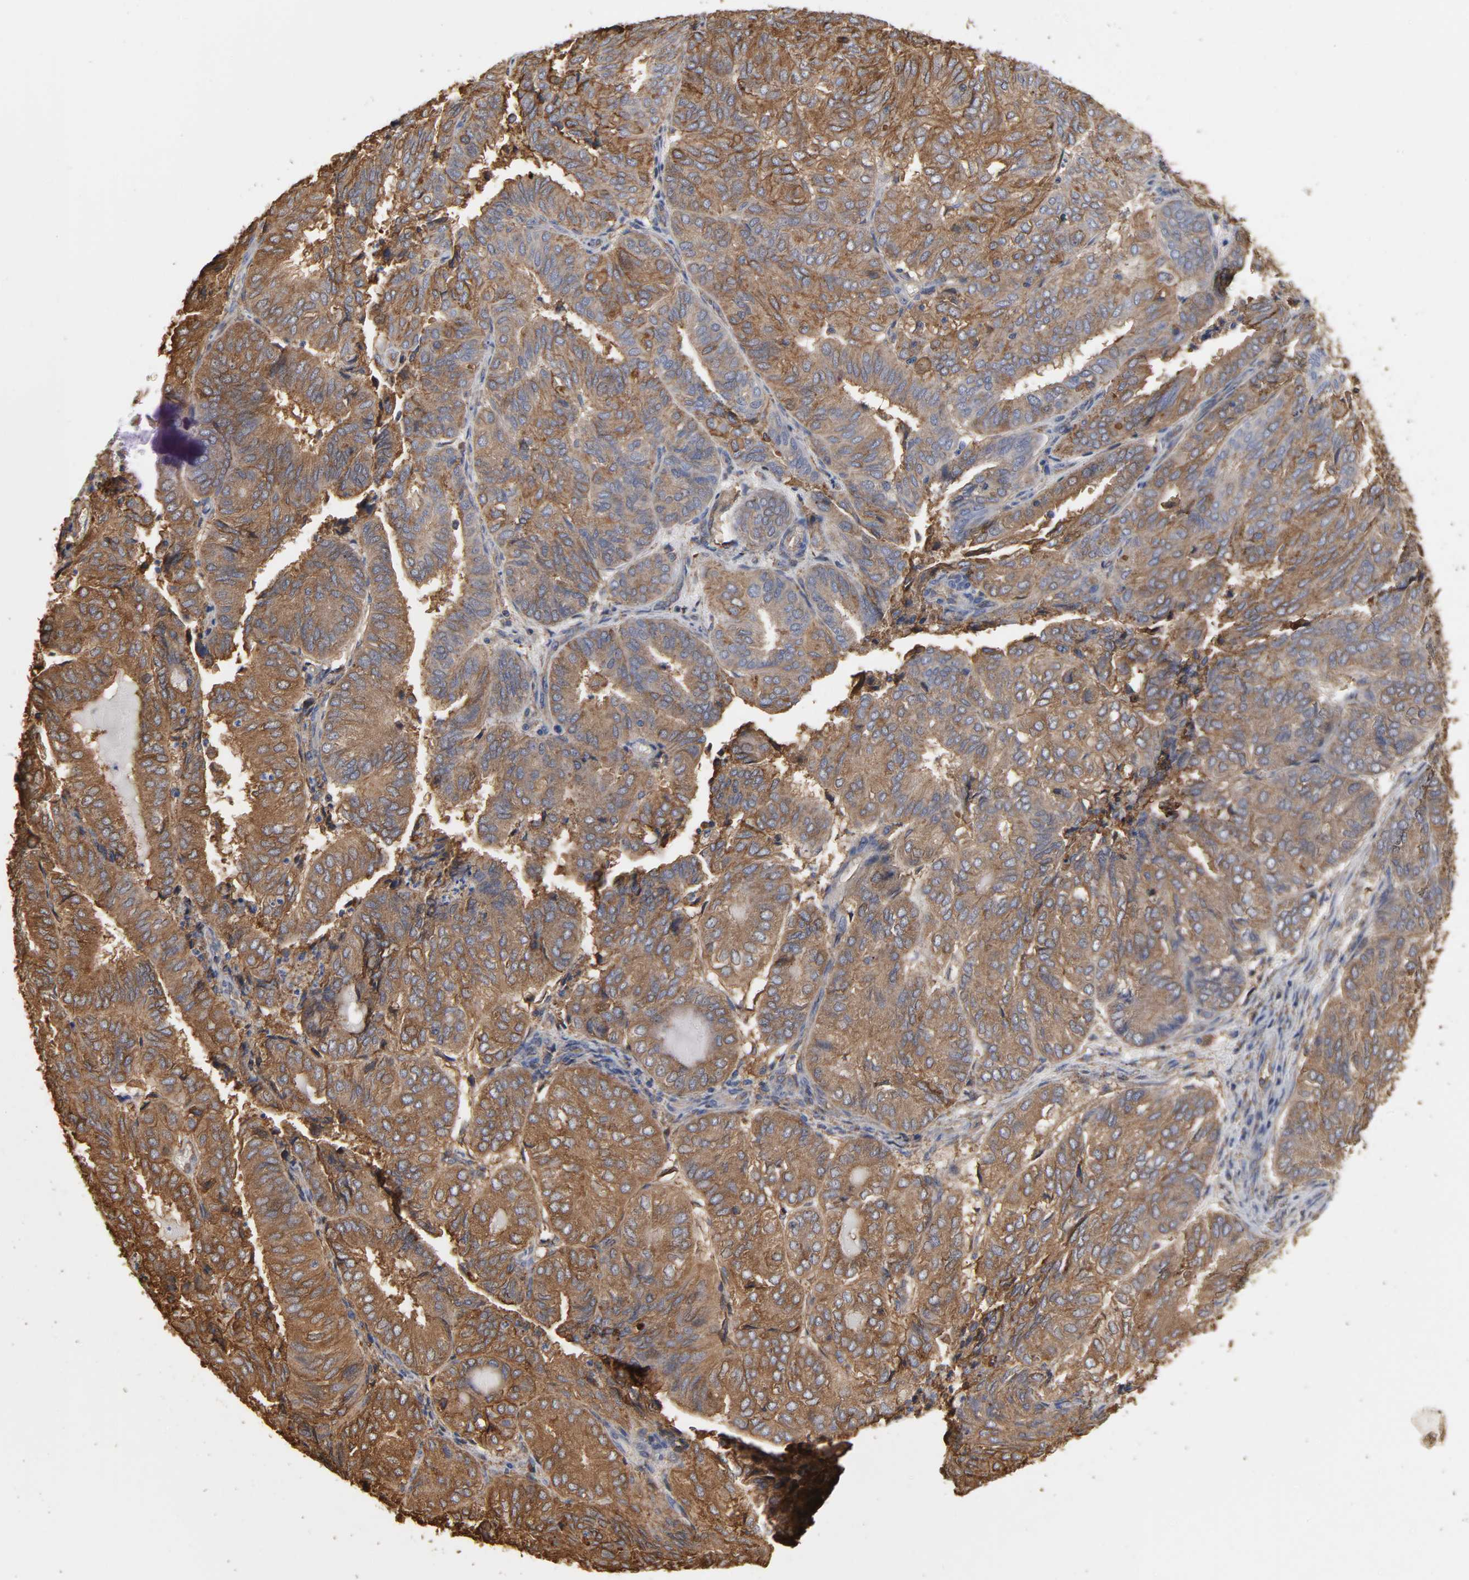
{"staining": {"intensity": "moderate", "quantity": ">75%", "location": "cytoplasmic/membranous"}, "tissue": "endometrial cancer", "cell_type": "Tumor cells", "image_type": "cancer", "snomed": [{"axis": "morphology", "description": "Adenocarcinoma, NOS"}, {"axis": "topography", "description": "Uterus"}], "caption": "IHC image of neoplastic tissue: endometrial cancer (adenocarcinoma) stained using IHC displays medium levels of moderate protein expression localized specifically in the cytoplasmic/membranous of tumor cells, appearing as a cytoplasmic/membranous brown color.", "gene": "ANXA2", "patient": {"sex": "female", "age": 60}}